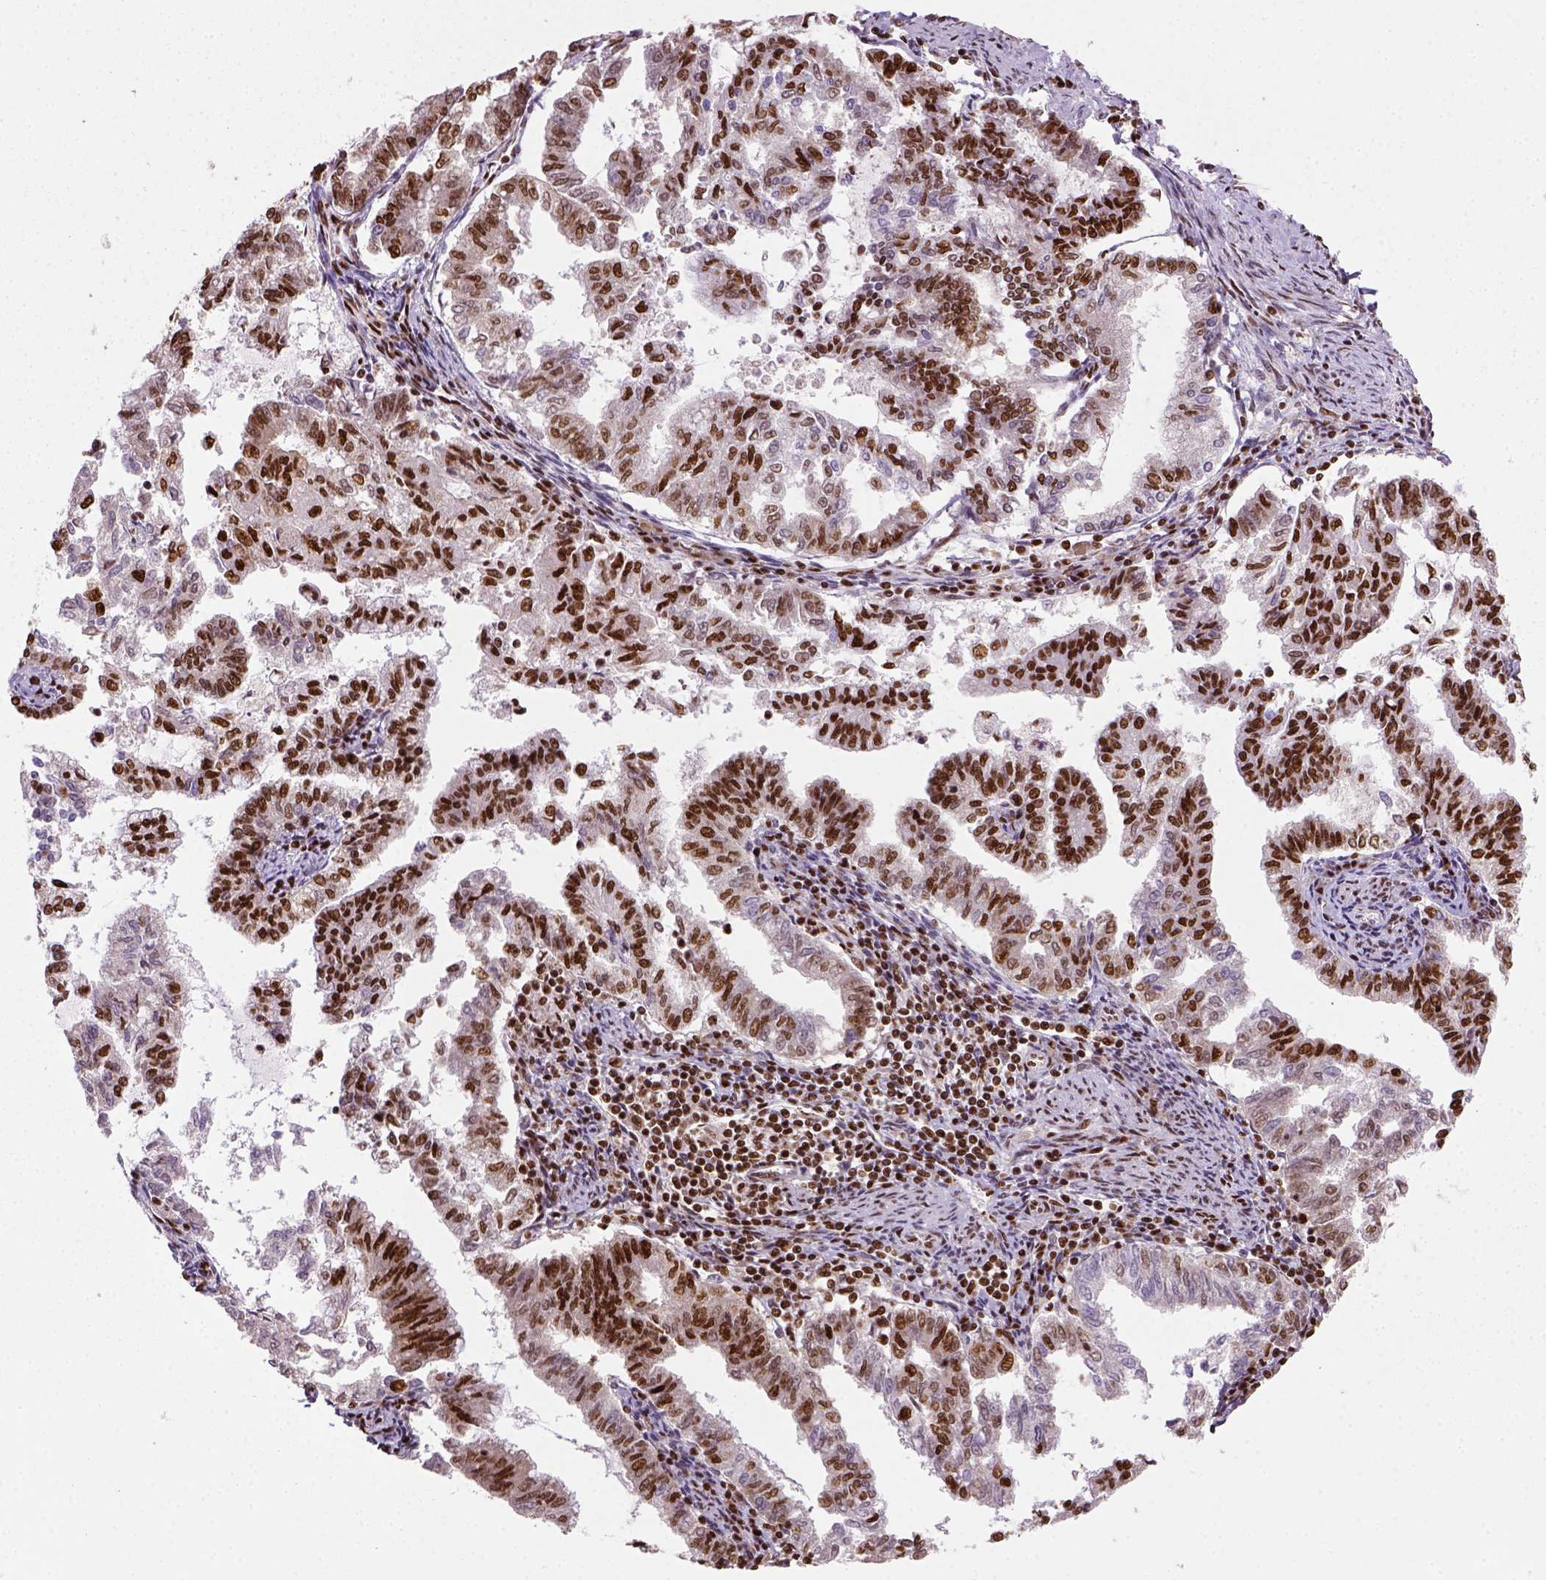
{"staining": {"intensity": "strong", "quantity": "25%-75%", "location": "nuclear"}, "tissue": "endometrial cancer", "cell_type": "Tumor cells", "image_type": "cancer", "snomed": [{"axis": "morphology", "description": "Adenocarcinoma, NOS"}, {"axis": "topography", "description": "Endometrium"}], "caption": "Protein staining of adenocarcinoma (endometrial) tissue displays strong nuclear staining in about 25%-75% of tumor cells. The protein is stained brown, and the nuclei are stained in blue (DAB IHC with brightfield microscopy, high magnification).", "gene": "CCAR1", "patient": {"sex": "female", "age": 79}}